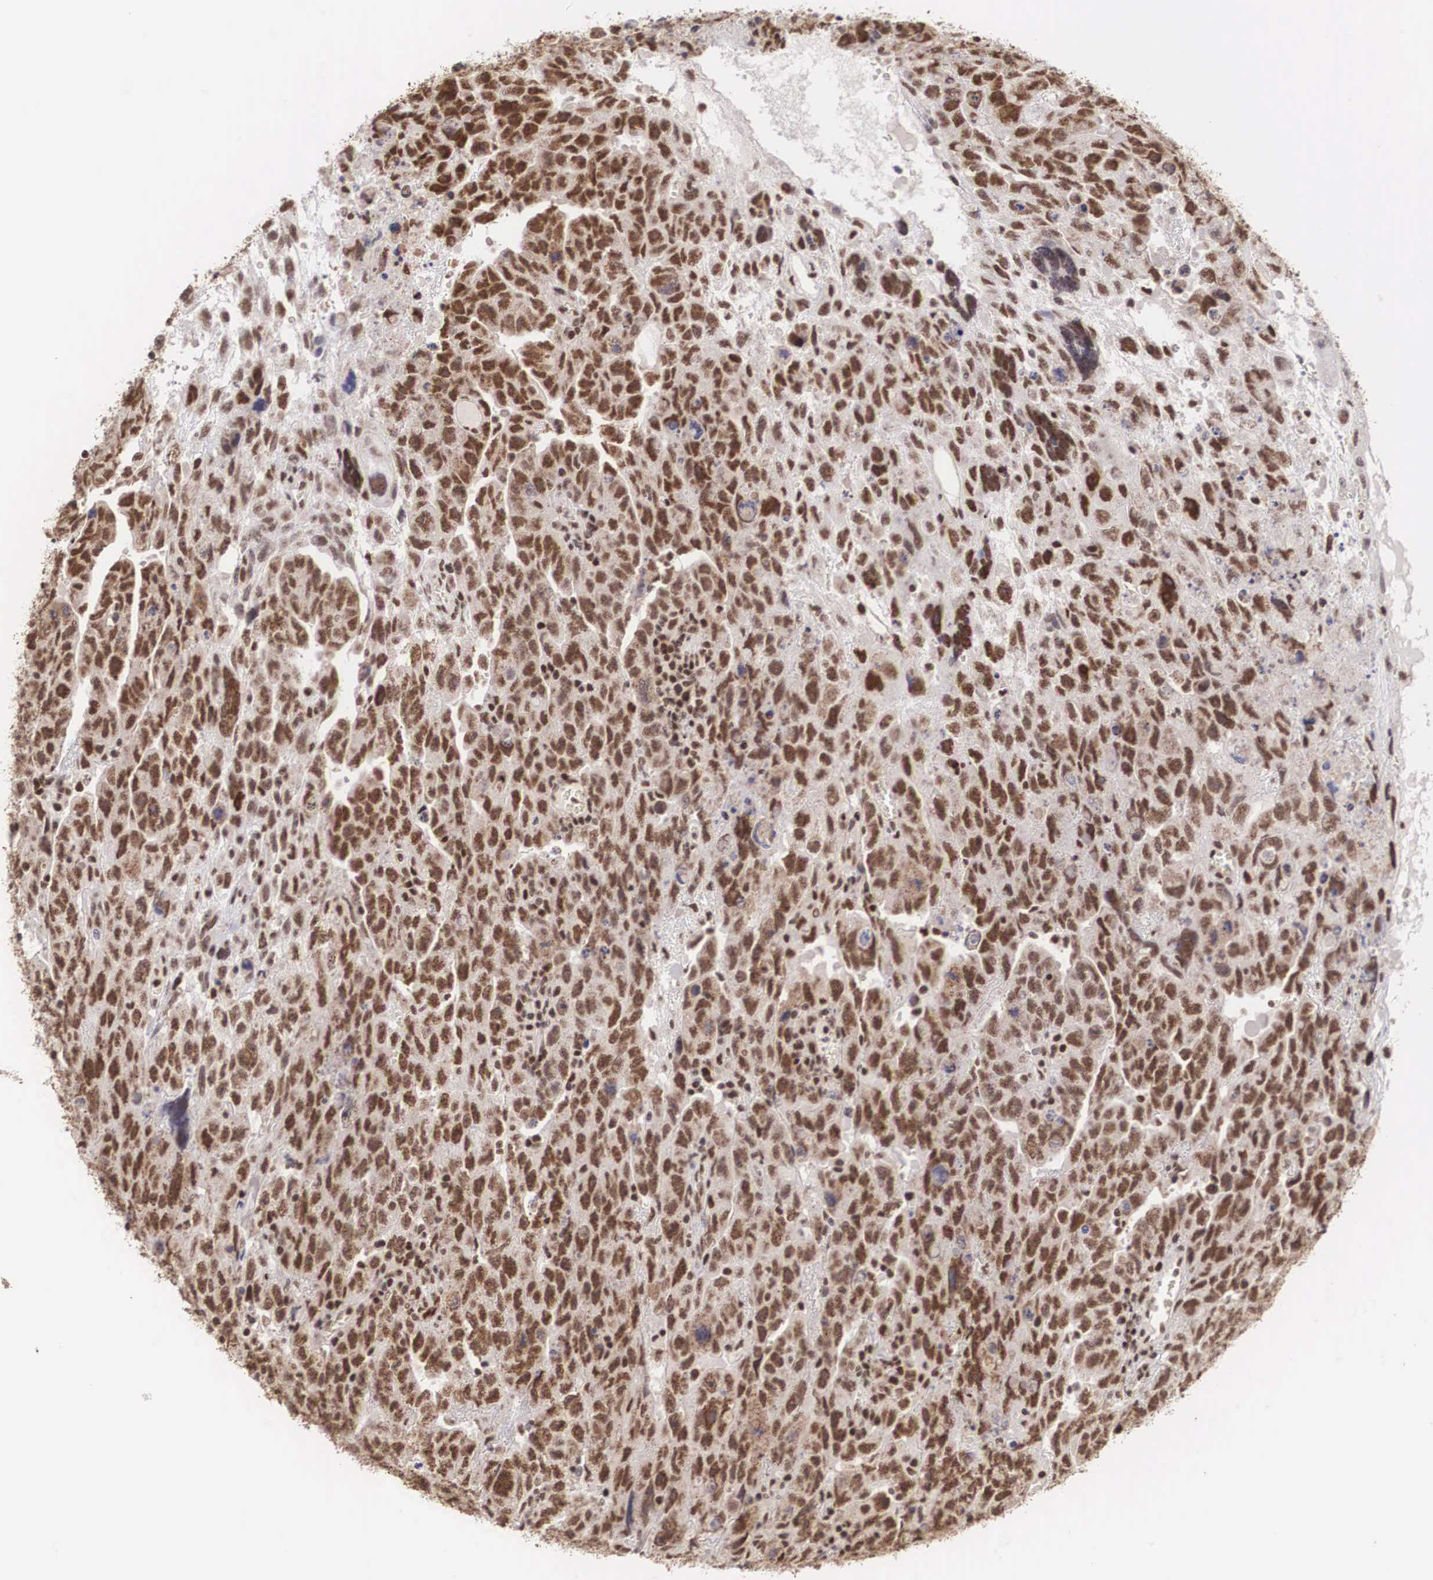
{"staining": {"intensity": "strong", "quantity": ">75%", "location": "nuclear"}, "tissue": "testis cancer", "cell_type": "Tumor cells", "image_type": "cancer", "snomed": [{"axis": "morphology", "description": "Carcinoma, Embryonal, NOS"}, {"axis": "topography", "description": "Testis"}], "caption": "About >75% of tumor cells in human testis cancer reveal strong nuclear protein positivity as visualized by brown immunohistochemical staining.", "gene": "HTATSF1", "patient": {"sex": "male", "age": 28}}